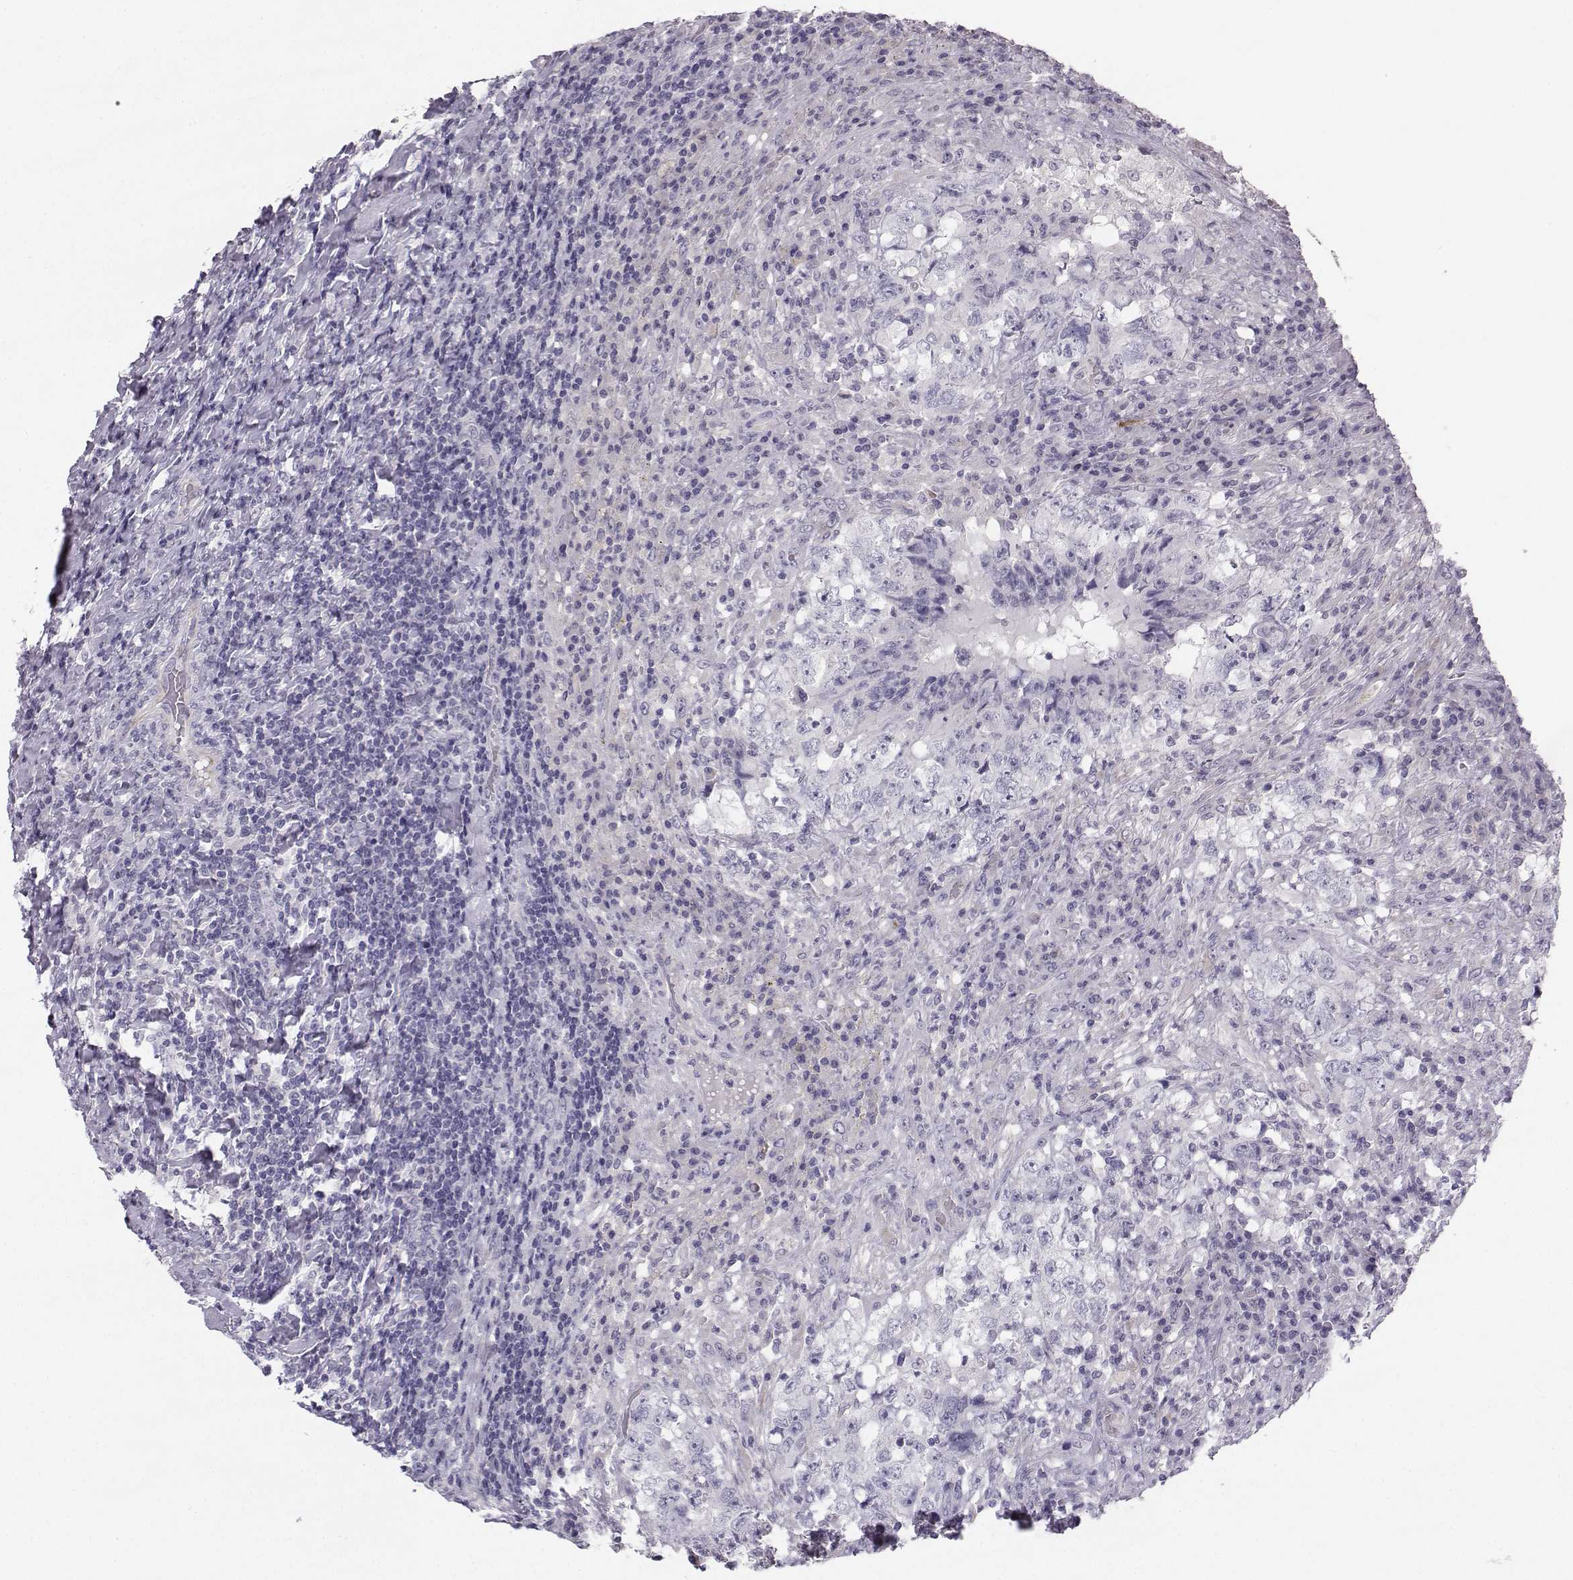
{"staining": {"intensity": "negative", "quantity": "none", "location": "none"}, "tissue": "testis cancer", "cell_type": "Tumor cells", "image_type": "cancer", "snomed": [{"axis": "morphology", "description": "Necrosis, NOS"}, {"axis": "morphology", "description": "Carcinoma, Embryonal, NOS"}, {"axis": "topography", "description": "Testis"}], "caption": "IHC histopathology image of testis cancer stained for a protein (brown), which shows no staining in tumor cells. (Brightfield microscopy of DAB immunohistochemistry (IHC) at high magnification).", "gene": "SYCE1", "patient": {"sex": "male", "age": 19}}